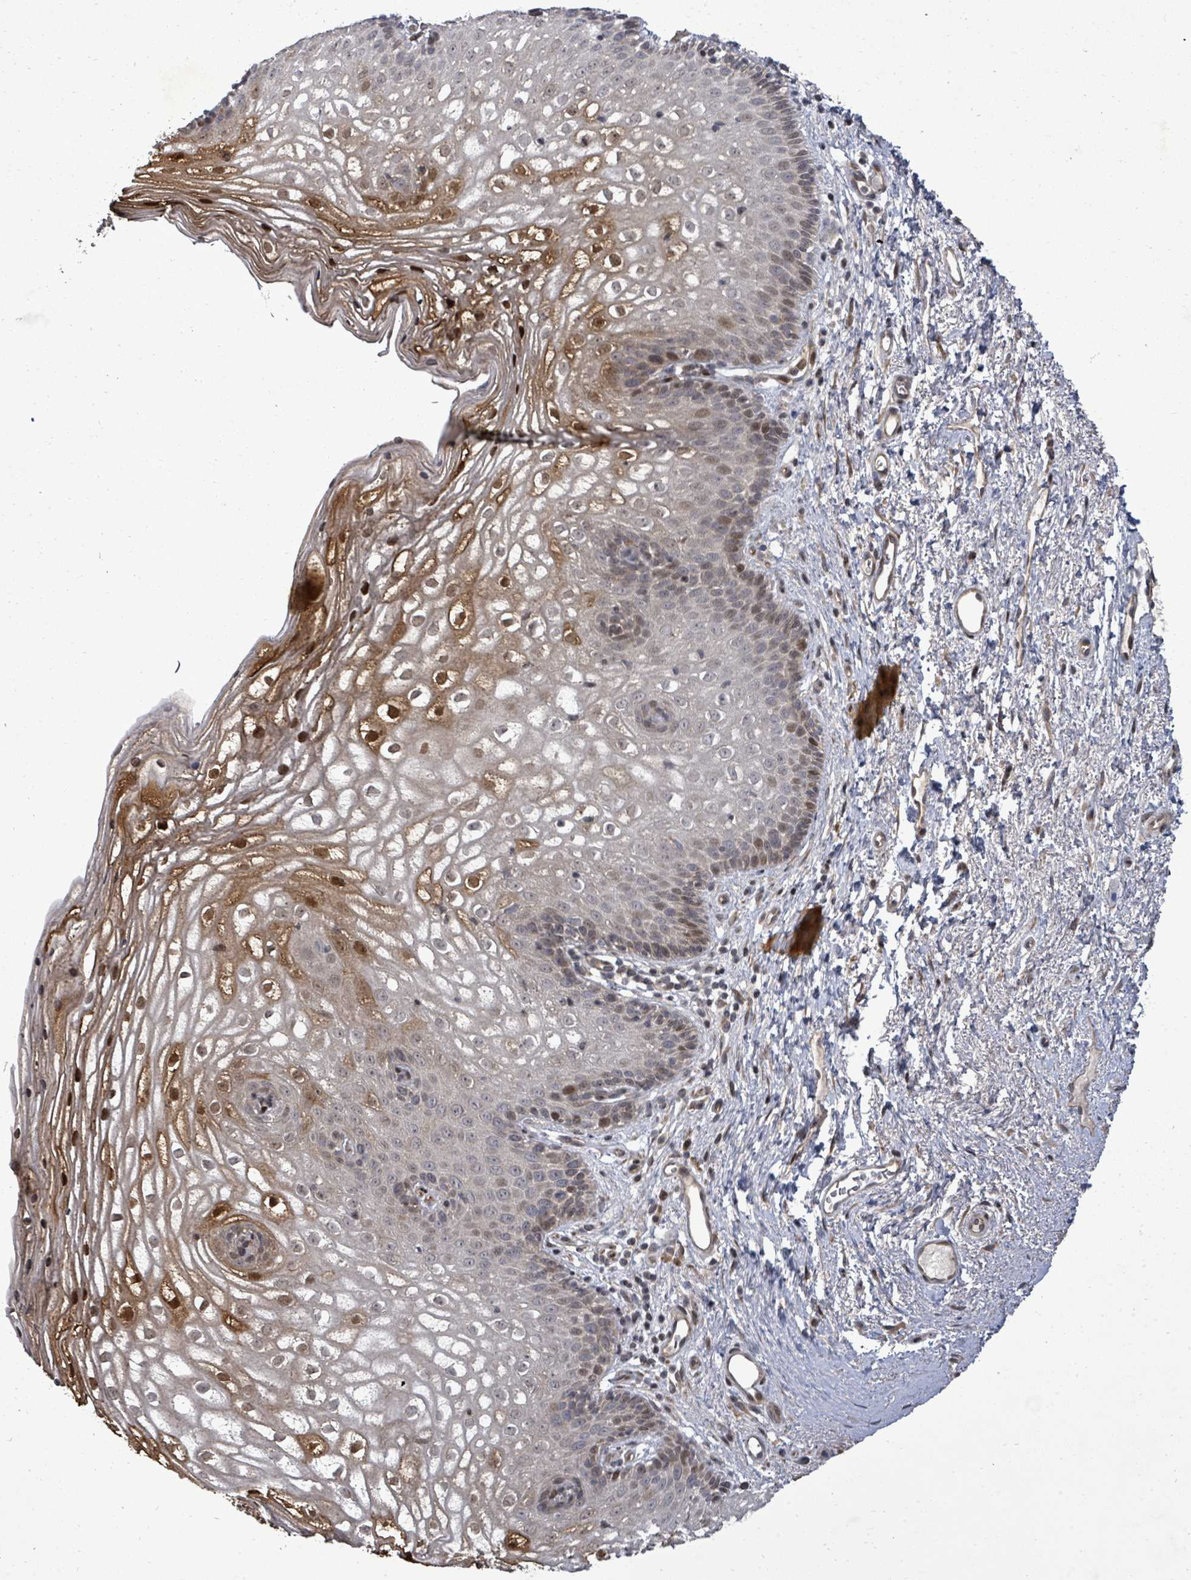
{"staining": {"intensity": "moderate", "quantity": "<25%", "location": "cytoplasmic/membranous,nuclear"}, "tissue": "vagina", "cell_type": "Squamous epithelial cells", "image_type": "normal", "snomed": [{"axis": "morphology", "description": "Normal tissue, NOS"}, {"axis": "topography", "description": "Vagina"}], "caption": "Vagina stained with immunohistochemistry (IHC) displays moderate cytoplasmic/membranous,nuclear expression in about <25% of squamous epithelial cells.", "gene": "KRTAP27", "patient": {"sex": "female", "age": 47}}